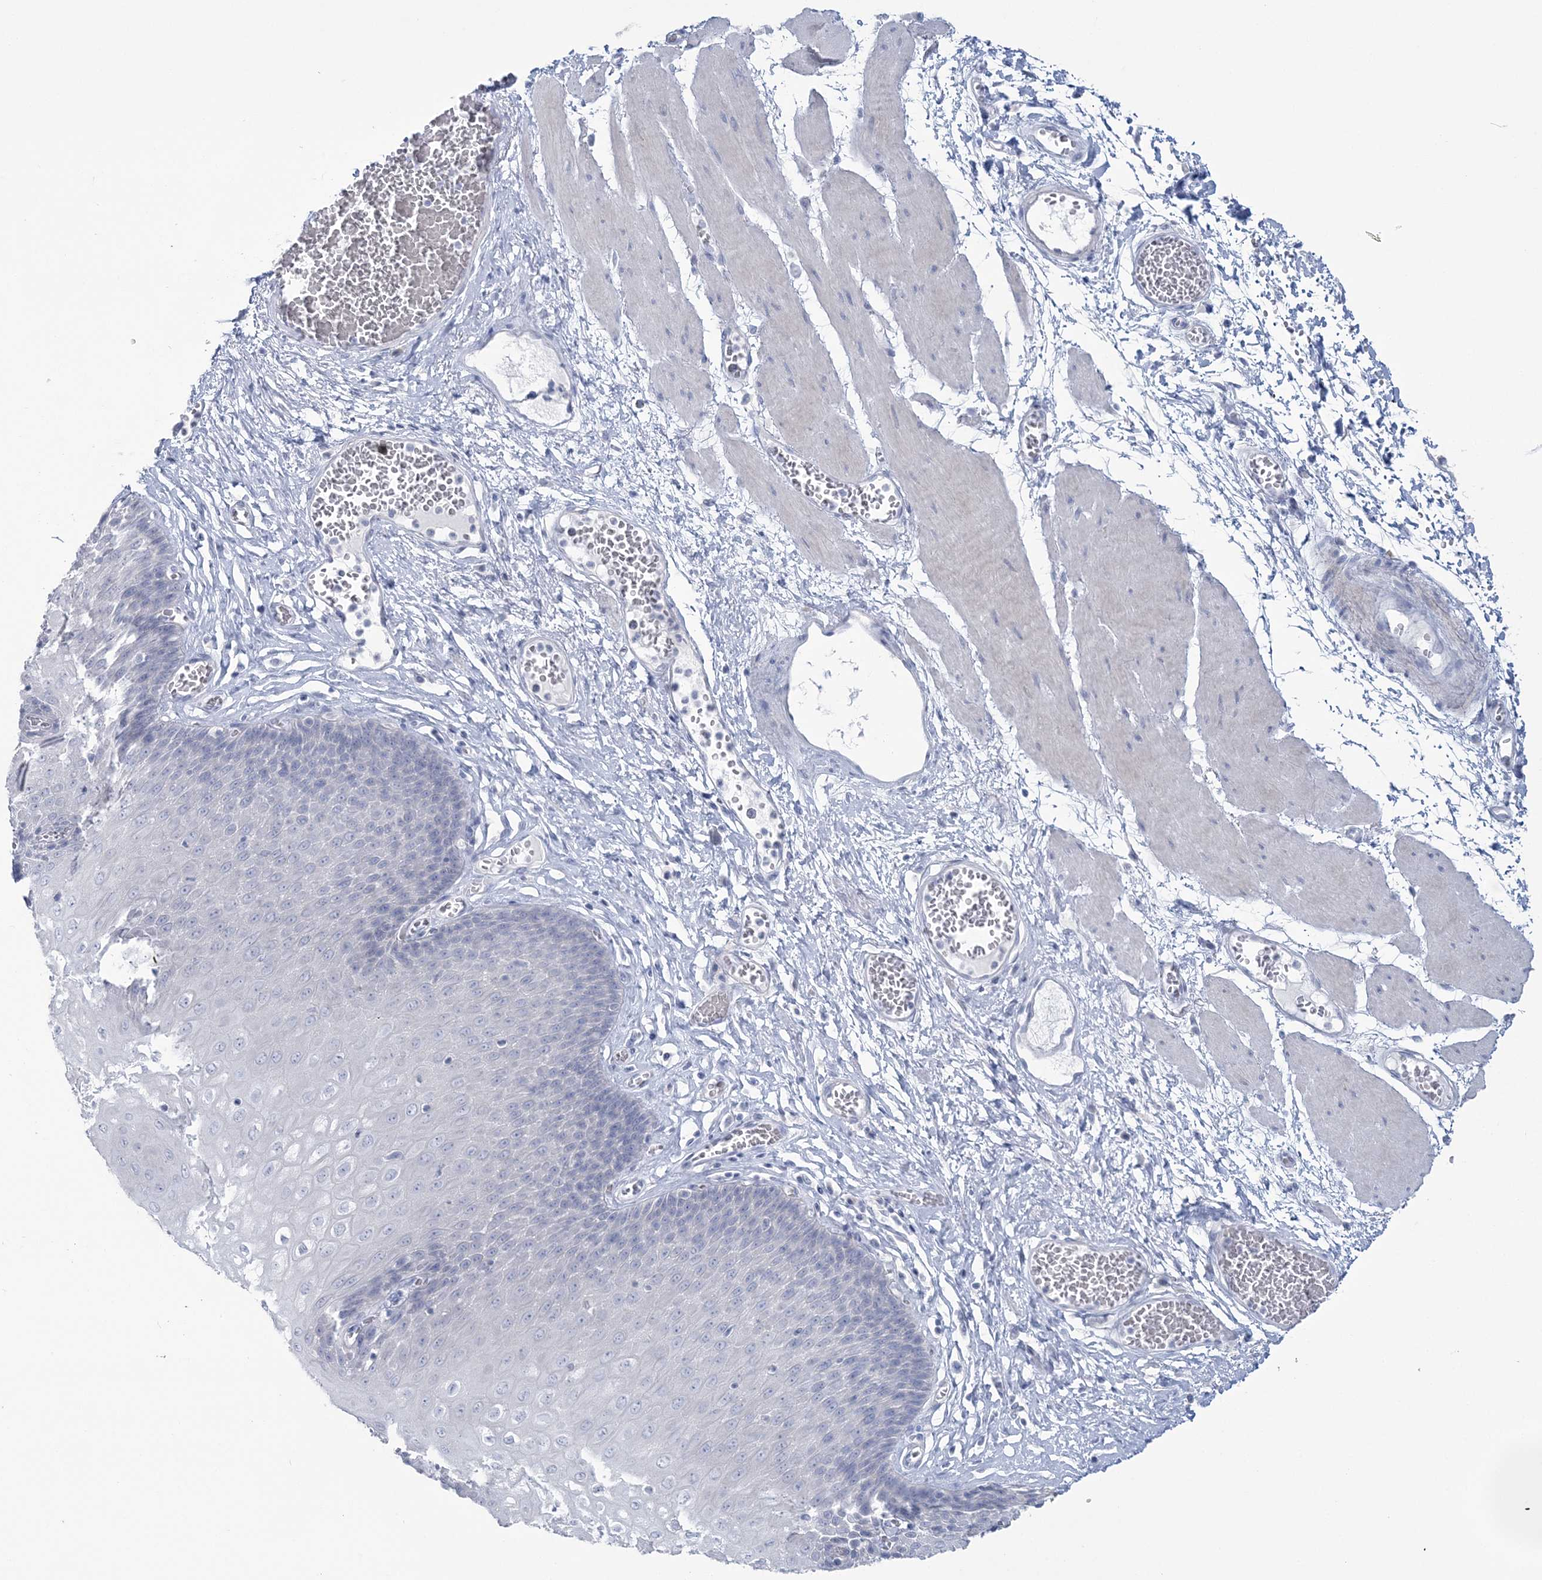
{"staining": {"intensity": "negative", "quantity": "none", "location": "none"}, "tissue": "esophagus", "cell_type": "Squamous epithelial cells", "image_type": "normal", "snomed": [{"axis": "morphology", "description": "Normal tissue, NOS"}, {"axis": "topography", "description": "Esophagus"}], "caption": "The immunohistochemistry (IHC) image has no significant expression in squamous epithelial cells of esophagus.", "gene": "CYP3A4", "patient": {"sex": "male", "age": 60}}